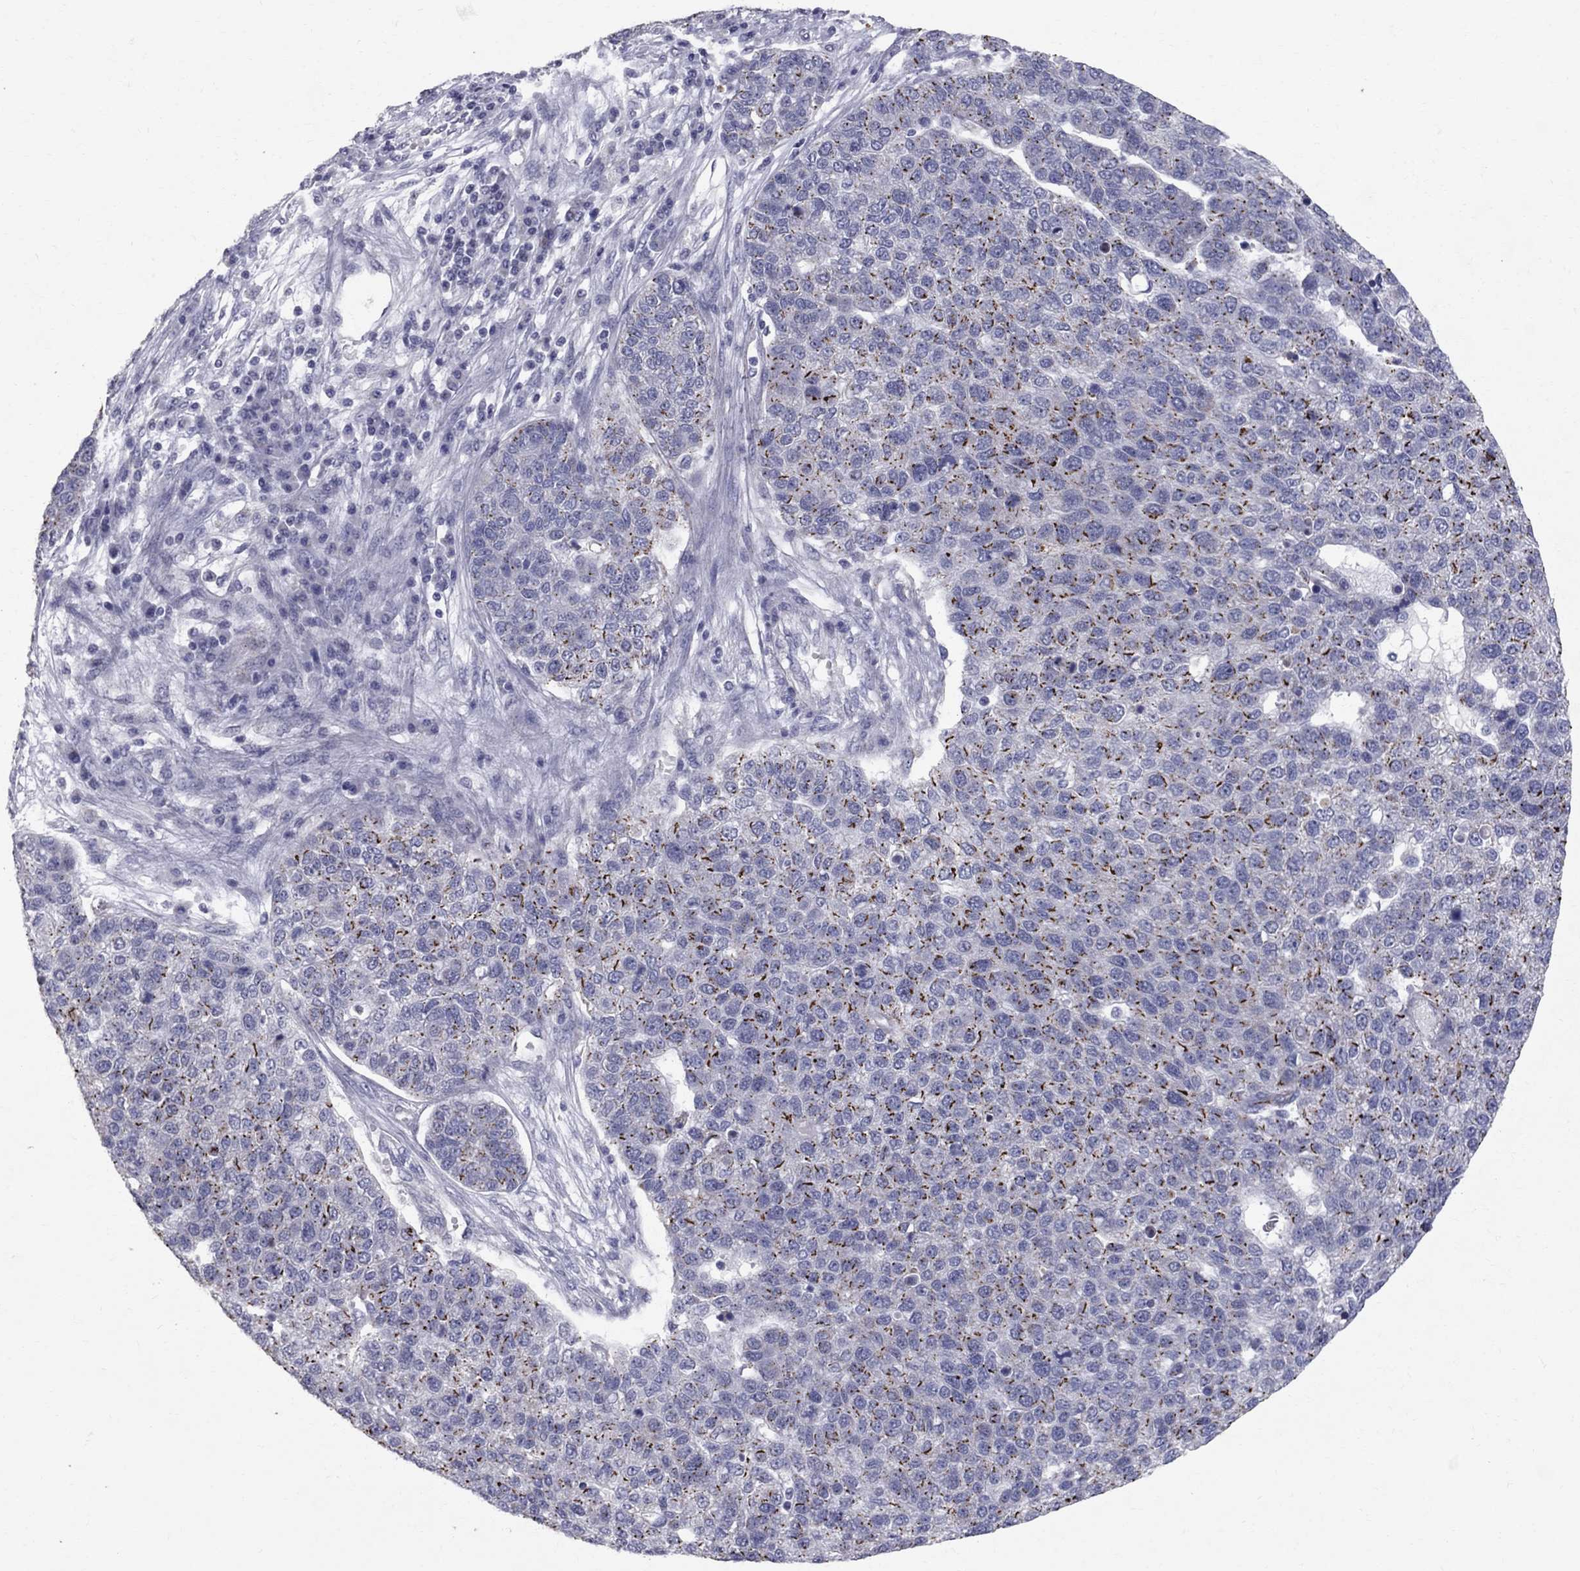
{"staining": {"intensity": "strong", "quantity": "25%-75%", "location": "cytoplasmic/membranous"}, "tissue": "pancreatic cancer", "cell_type": "Tumor cells", "image_type": "cancer", "snomed": [{"axis": "morphology", "description": "Adenocarcinoma, NOS"}, {"axis": "topography", "description": "Pancreas"}], "caption": "Immunohistochemical staining of pancreatic adenocarcinoma reveals strong cytoplasmic/membranous protein expression in about 25%-75% of tumor cells. (IHC, brightfield microscopy, high magnification).", "gene": "CLIC6", "patient": {"sex": "female", "age": 61}}